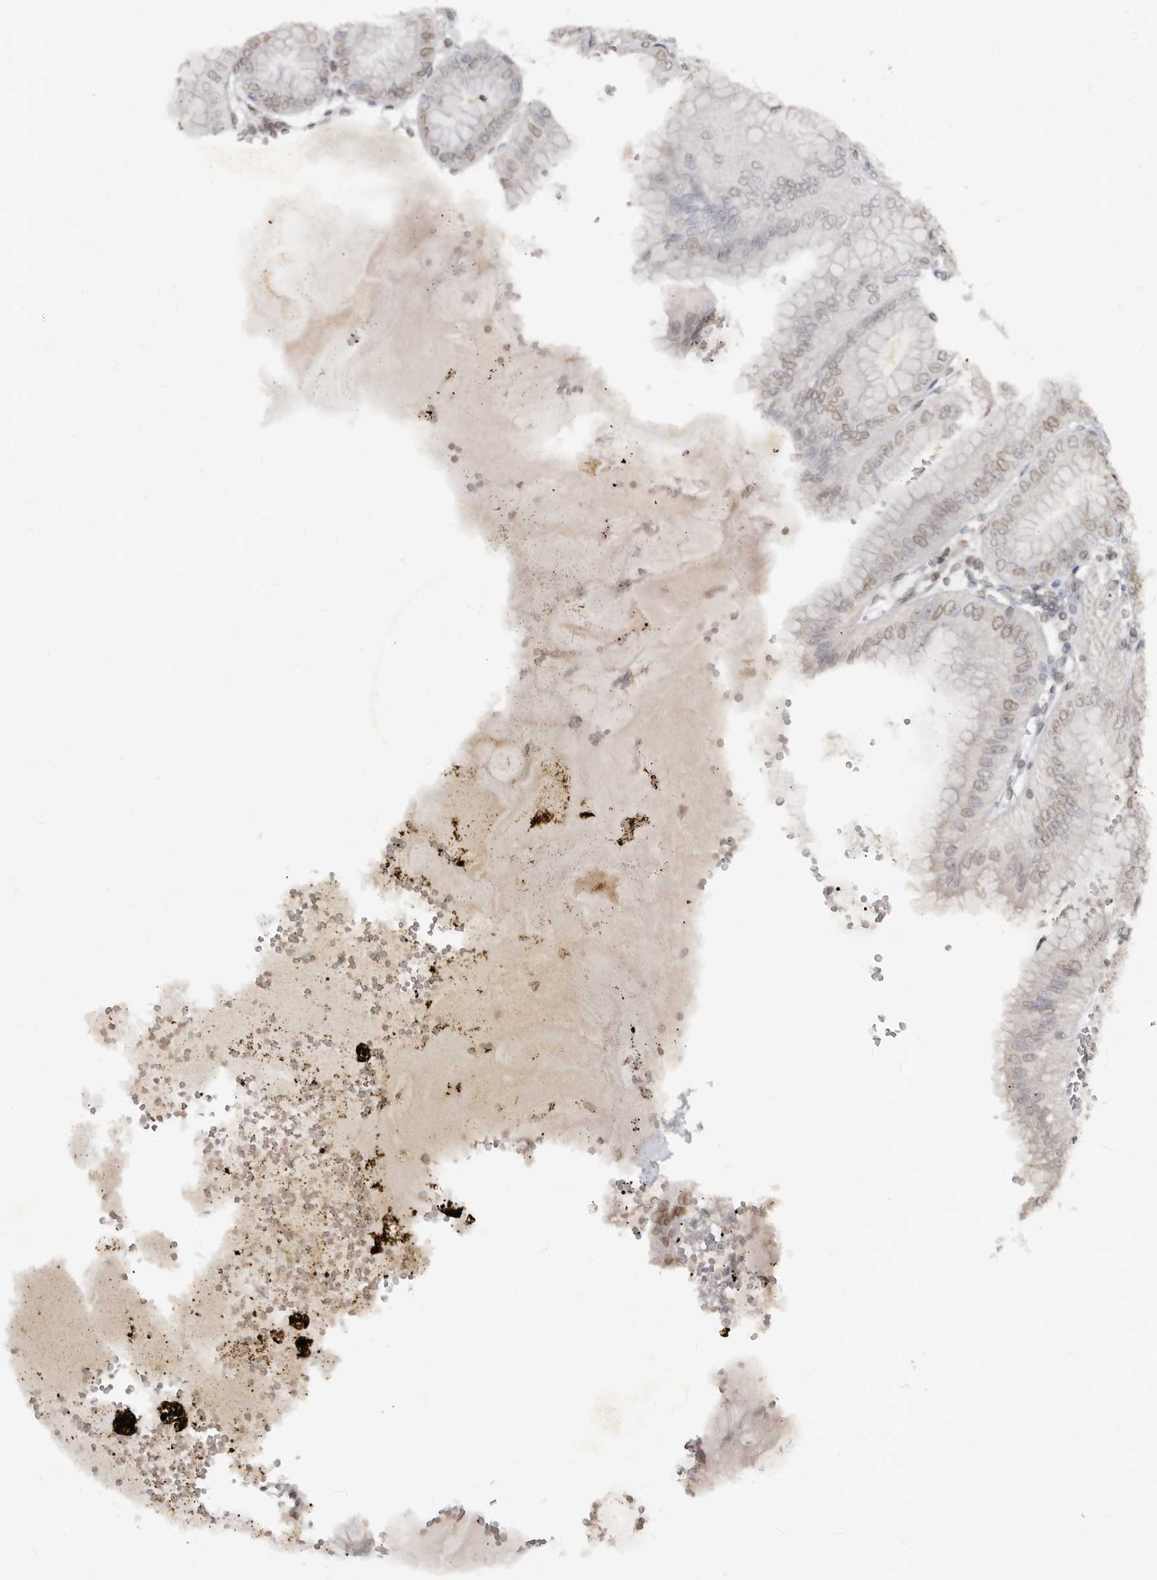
{"staining": {"intensity": "moderate", "quantity": ">75%", "location": "cytoplasmic/membranous,nuclear"}, "tissue": "stomach", "cell_type": "Glandular cells", "image_type": "normal", "snomed": [{"axis": "morphology", "description": "Normal tissue, NOS"}, {"axis": "topography", "description": "Stomach, lower"}], "caption": "The micrograph exhibits staining of benign stomach, revealing moderate cytoplasmic/membranous,nuclear protein expression (brown color) within glandular cells. The staining was performed using DAB, with brown indicating positive protein expression. Nuclei are stained blue with hematoxylin.", "gene": "NUP153", "patient": {"sex": "male", "age": 71}}